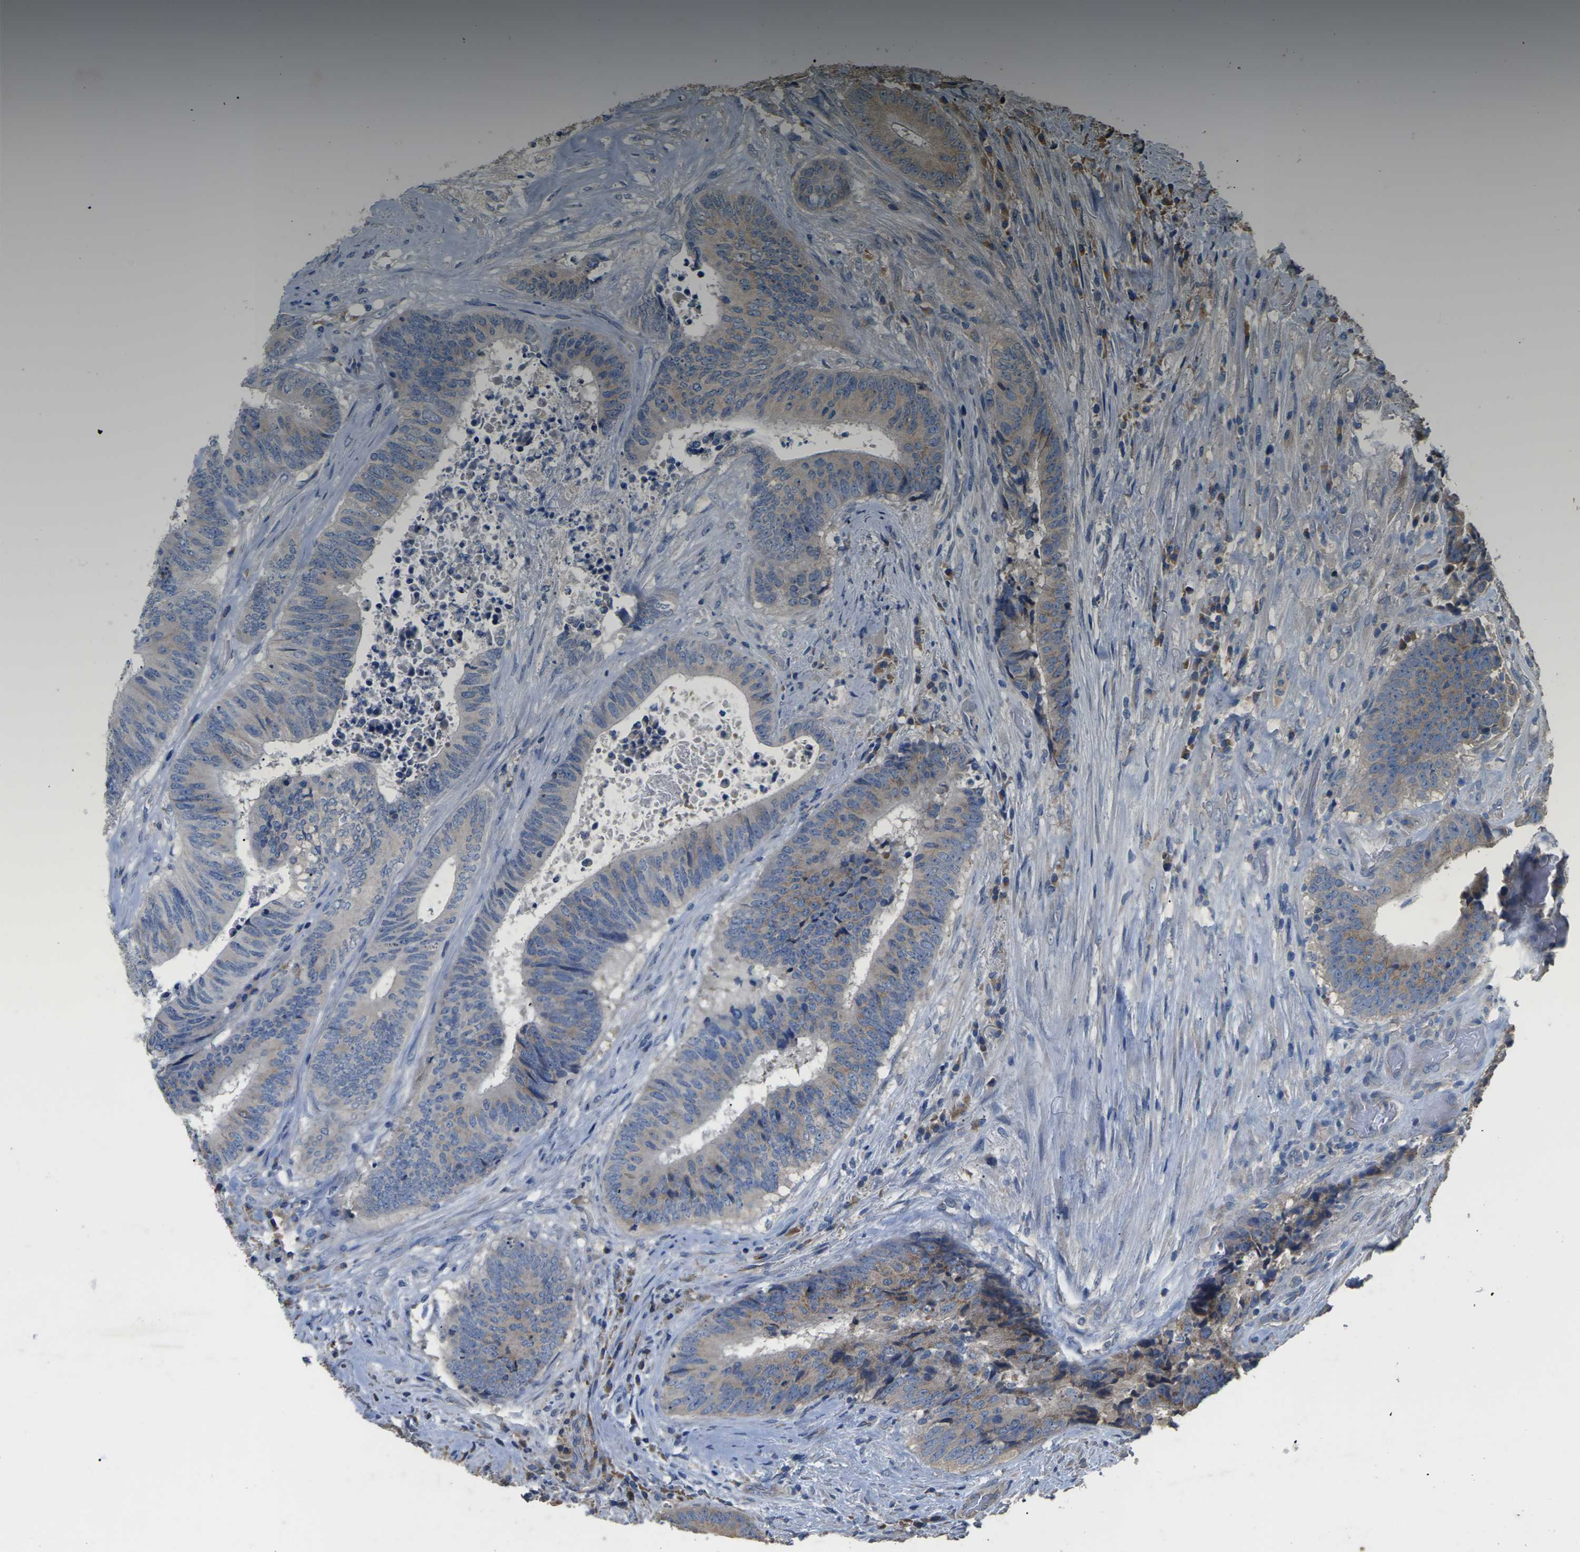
{"staining": {"intensity": "weak", "quantity": "25%-75%", "location": "cytoplasmic/membranous"}, "tissue": "colorectal cancer", "cell_type": "Tumor cells", "image_type": "cancer", "snomed": [{"axis": "morphology", "description": "Adenocarcinoma, NOS"}, {"axis": "topography", "description": "Rectum"}], "caption": "Protein analysis of colorectal adenocarcinoma tissue shows weak cytoplasmic/membranous staining in about 25%-75% of tumor cells.", "gene": "B4GAT1", "patient": {"sex": "male", "age": 72}}